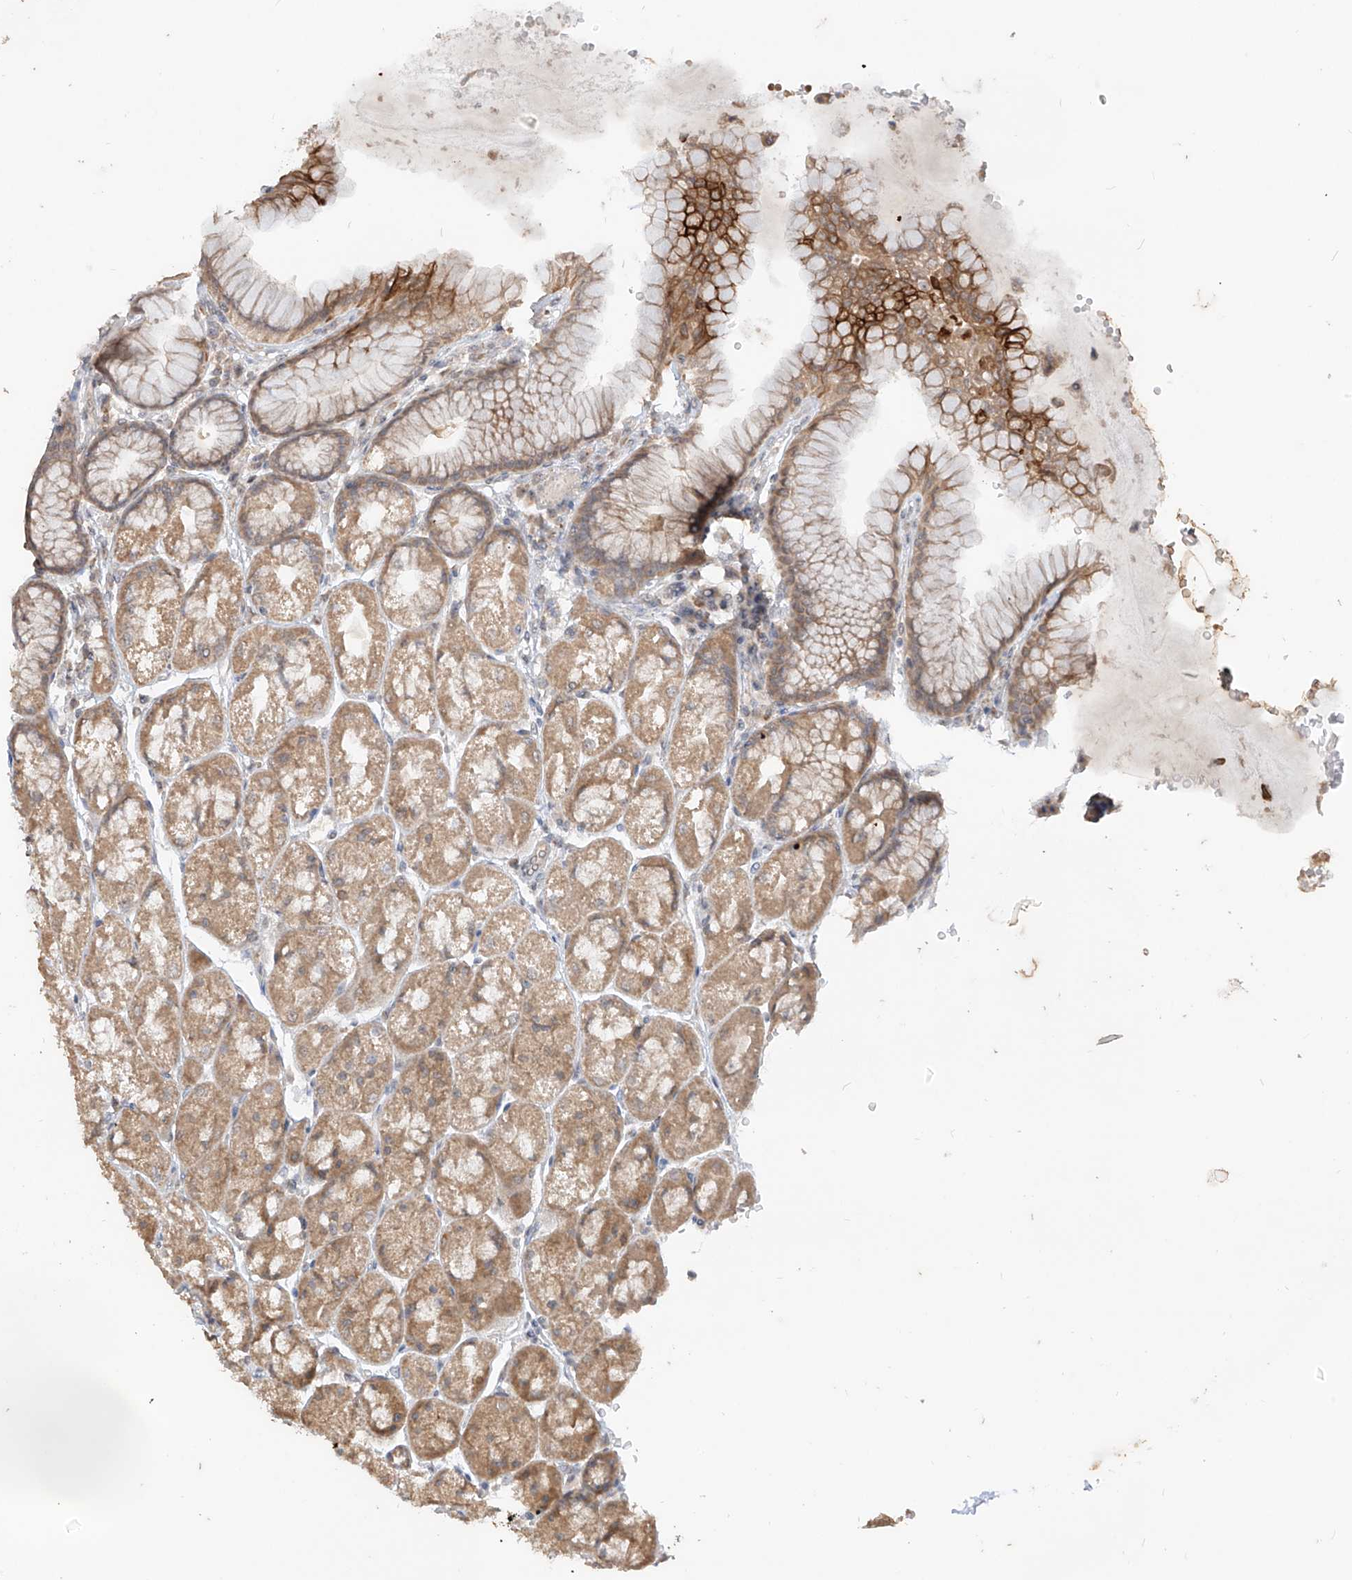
{"staining": {"intensity": "moderate", "quantity": ">75%", "location": "cytoplasmic/membranous"}, "tissue": "stomach", "cell_type": "Glandular cells", "image_type": "normal", "snomed": [{"axis": "morphology", "description": "Normal tissue, NOS"}, {"axis": "topography", "description": "Stomach"}], "caption": "This micrograph shows immunohistochemistry (IHC) staining of unremarkable human stomach, with medium moderate cytoplasmic/membranous staining in about >75% of glandular cells.", "gene": "MTUS2", "patient": {"sex": "male", "age": 57}}